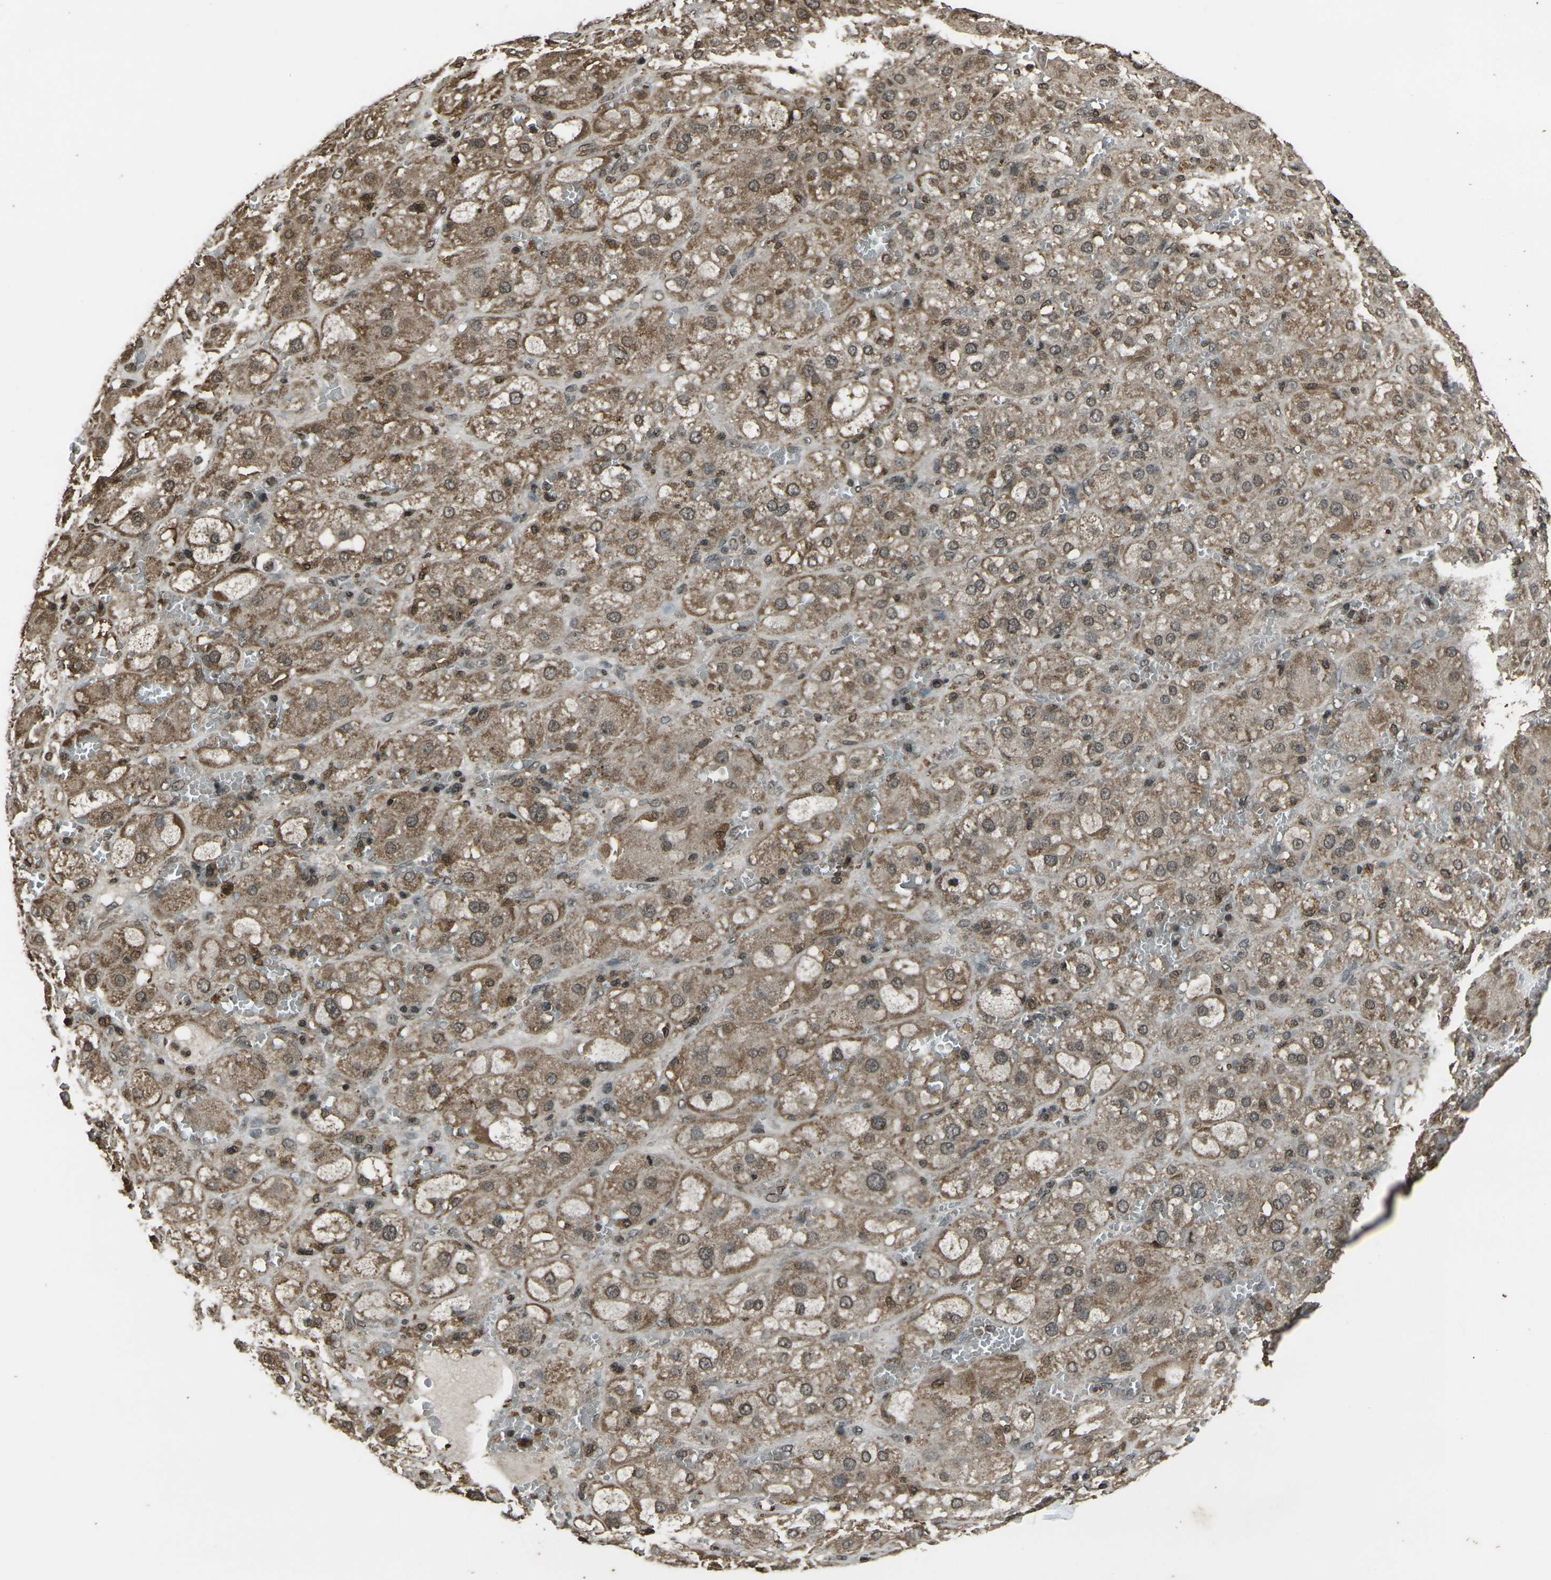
{"staining": {"intensity": "moderate", "quantity": "25%-75%", "location": "cytoplasmic/membranous,nuclear"}, "tissue": "adrenal gland", "cell_type": "Glandular cells", "image_type": "normal", "snomed": [{"axis": "morphology", "description": "Normal tissue, NOS"}, {"axis": "topography", "description": "Adrenal gland"}], "caption": "Benign adrenal gland was stained to show a protein in brown. There is medium levels of moderate cytoplasmic/membranous,nuclear expression in approximately 25%-75% of glandular cells. (brown staining indicates protein expression, while blue staining denotes nuclei).", "gene": "PRPF8", "patient": {"sex": "female", "age": 47}}